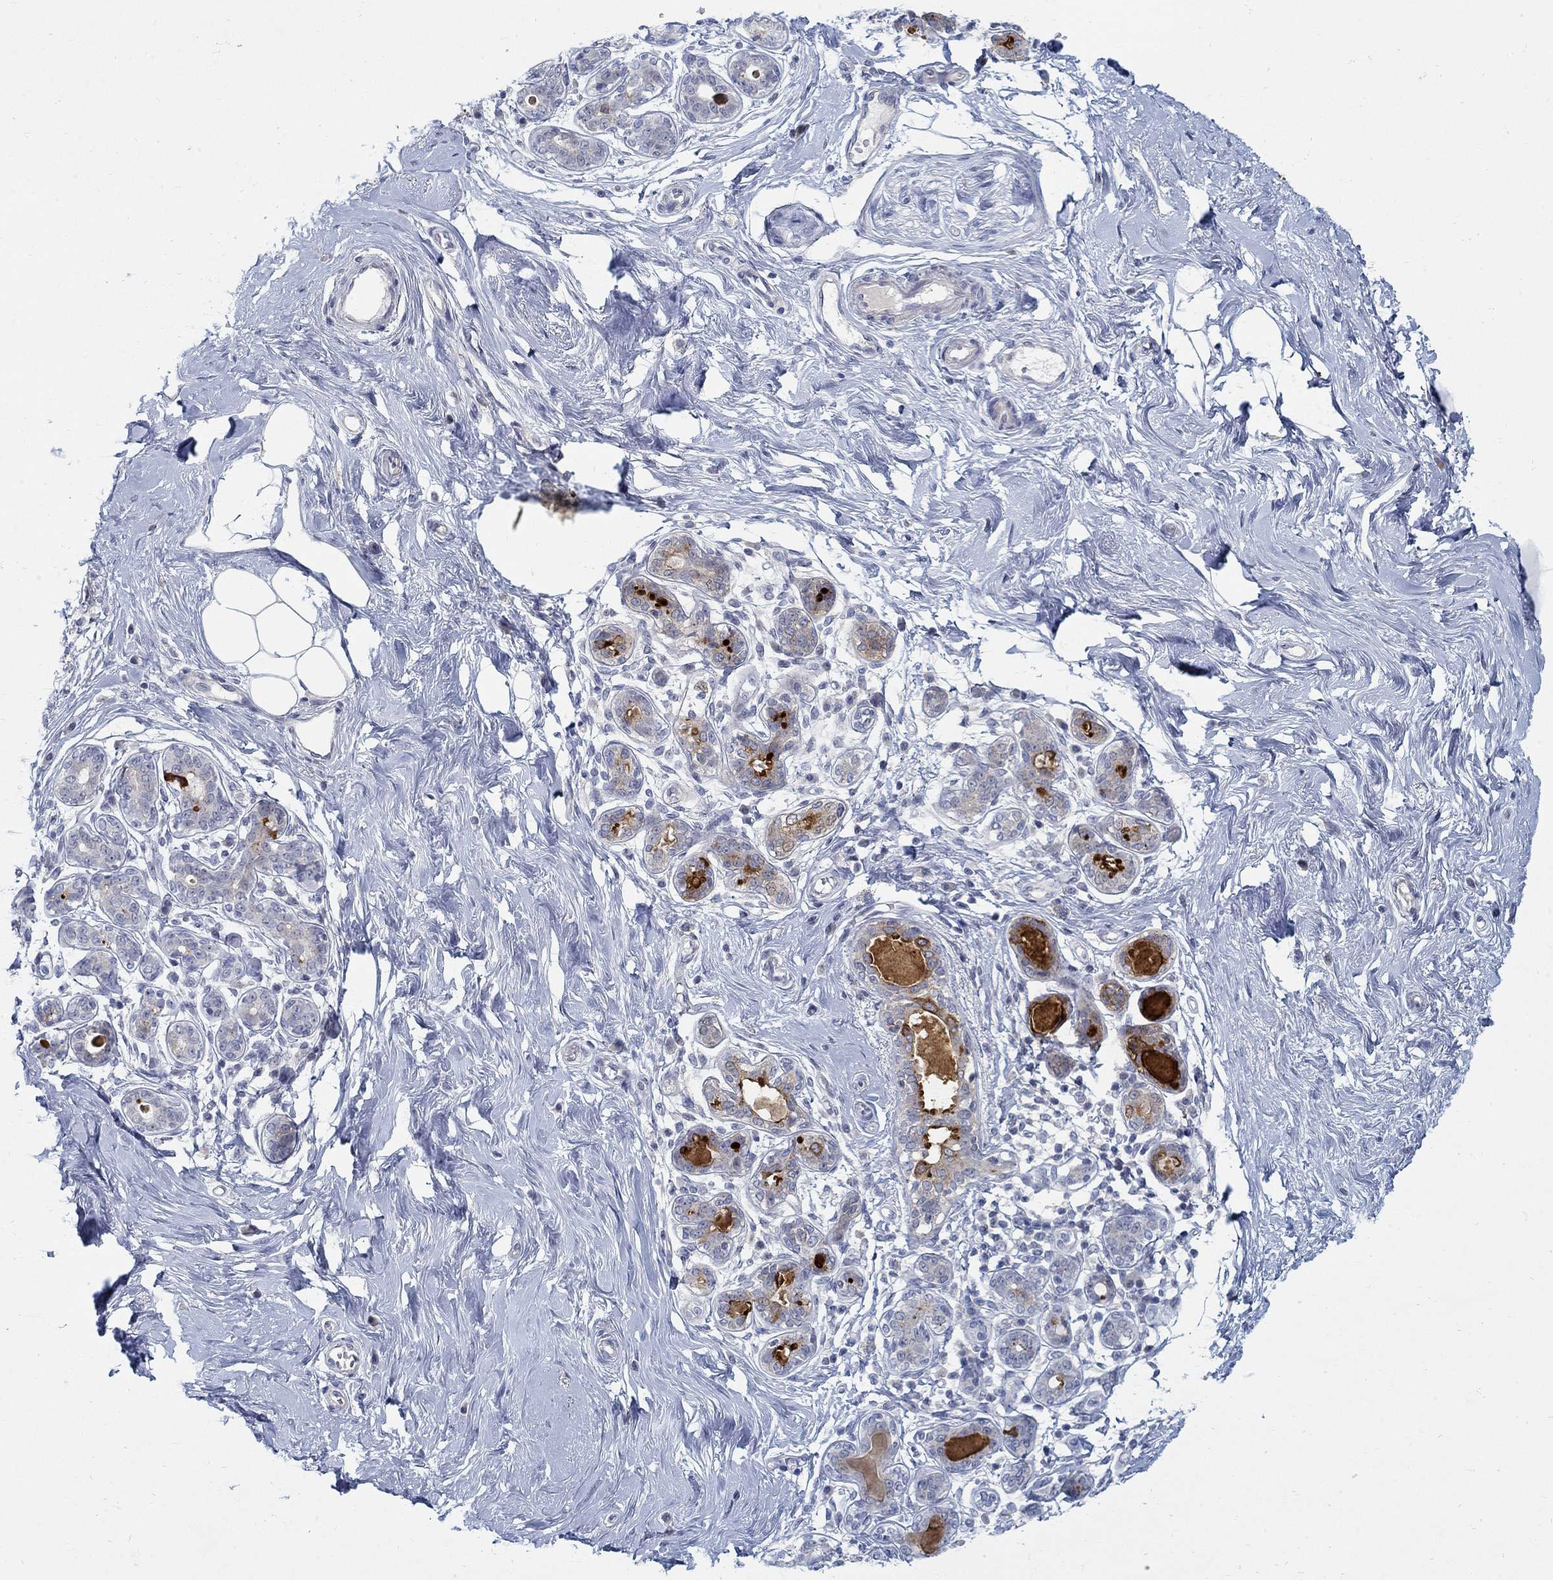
{"staining": {"intensity": "negative", "quantity": "none", "location": "none"}, "tissue": "breast", "cell_type": "Adipocytes", "image_type": "normal", "snomed": [{"axis": "morphology", "description": "Normal tissue, NOS"}, {"axis": "topography", "description": "Skin"}, {"axis": "topography", "description": "Breast"}], "caption": "The photomicrograph reveals no staining of adipocytes in benign breast. (DAB (3,3'-diaminobenzidine) immunohistochemistry with hematoxylin counter stain).", "gene": "ANO7", "patient": {"sex": "female", "age": 43}}